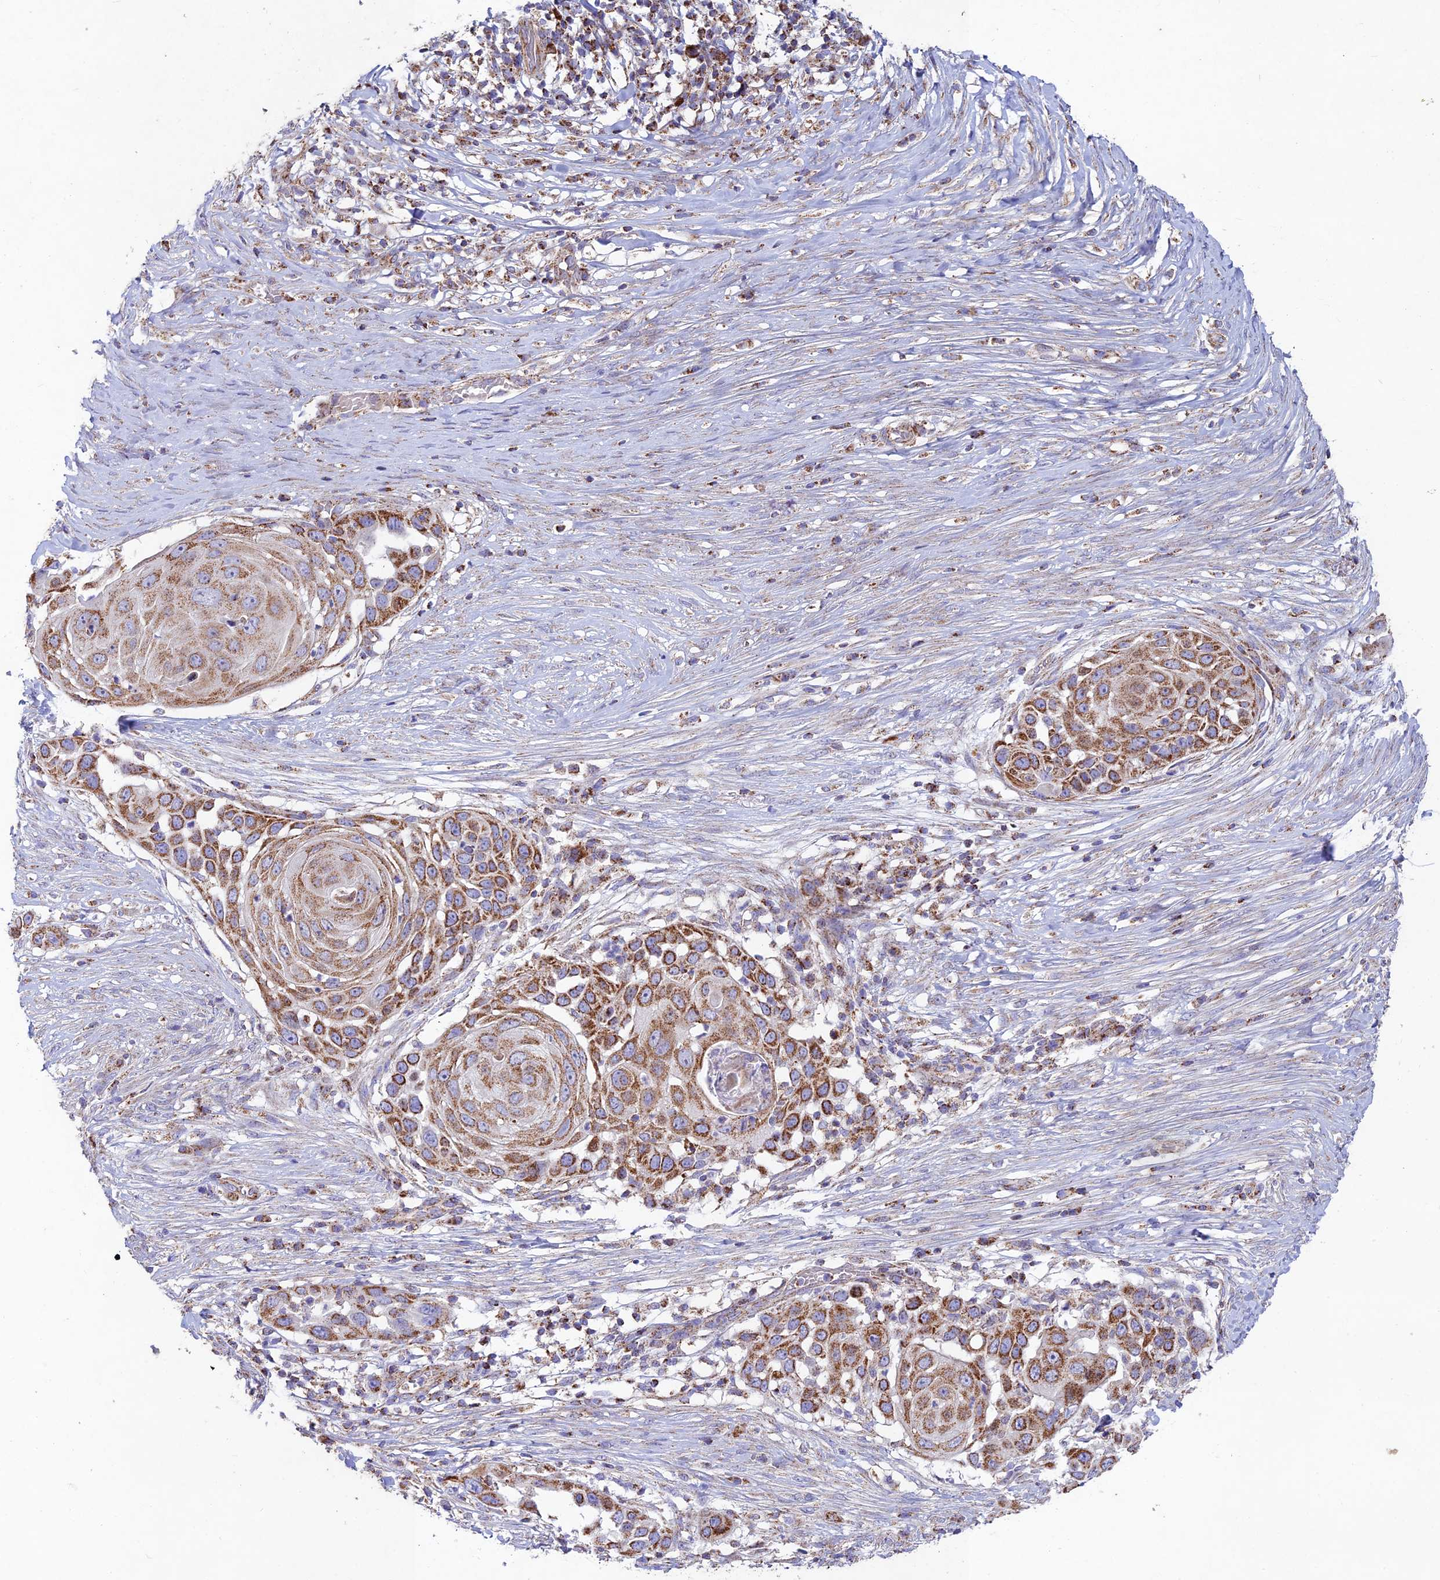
{"staining": {"intensity": "strong", "quantity": ">75%", "location": "cytoplasmic/membranous"}, "tissue": "skin cancer", "cell_type": "Tumor cells", "image_type": "cancer", "snomed": [{"axis": "morphology", "description": "Squamous cell carcinoma, NOS"}, {"axis": "topography", "description": "Skin"}], "caption": "A photomicrograph of human skin squamous cell carcinoma stained for a protein shows strong cytoplasmic/membranous brown staining in tumor cells.", "gene": "KHDC3L", "patient": {"sex": "female", "age": 44}}